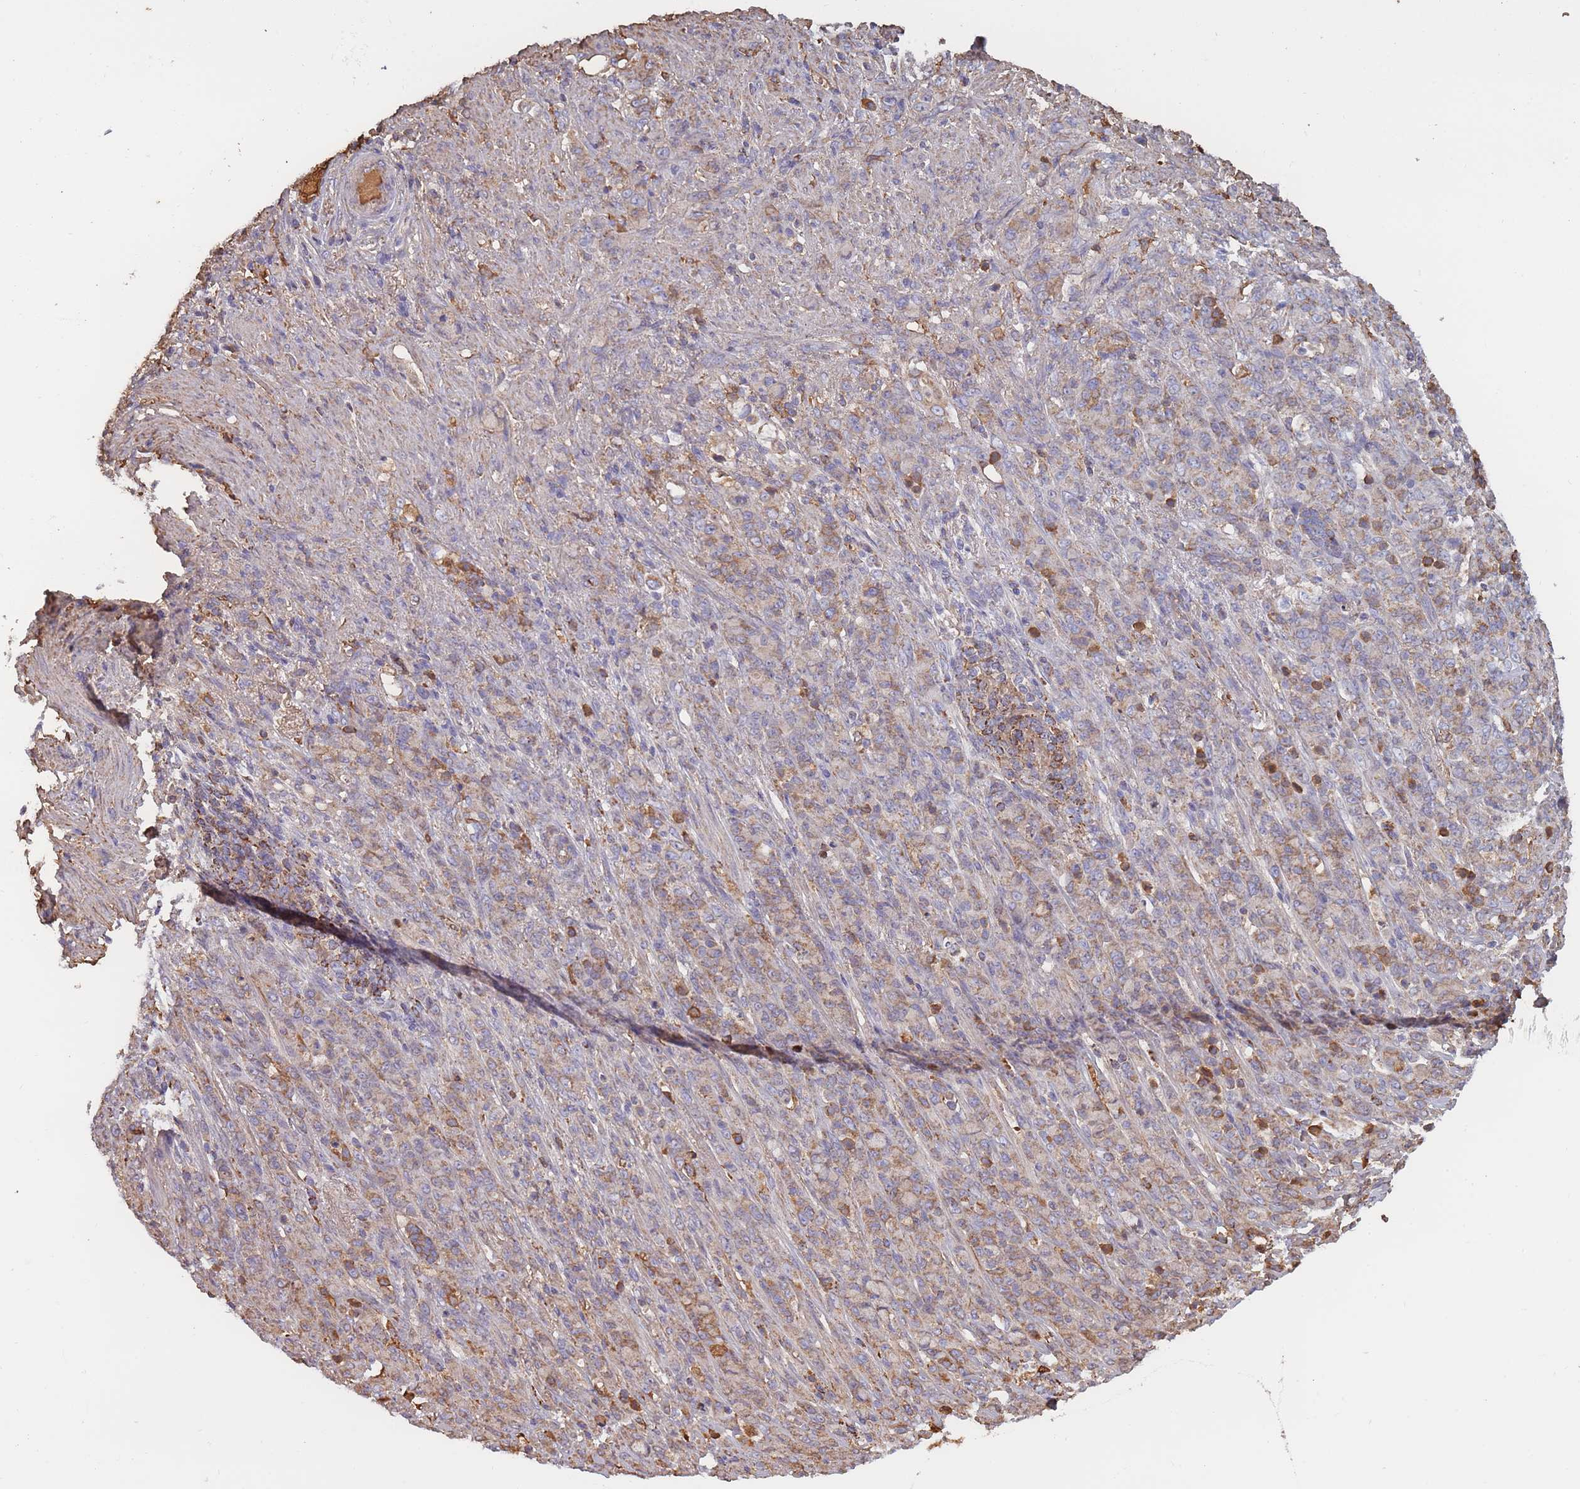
{"staining": {"intensity": "weak", "quantity": "25%-75%", "location": "cytoplasmic/membranous"}, "tissue": "stomach cancer", "cell_type": "Tumor cells", "image_type": "cancer", "snomed": [{"axis": "morphology", "description": "Adenocarcinoma, NOS"}, {"axis": "topography", "description": "Stomach"}], "caption": "Adenocarcinoma (stomach) was stained to show a protein in brown. There is low levels of weak cytoplasmic/membranous staining in about 25%-75% of tumor cells.", "gene": "KAT2A", "patient": {"sex": "female", "age": 79}}